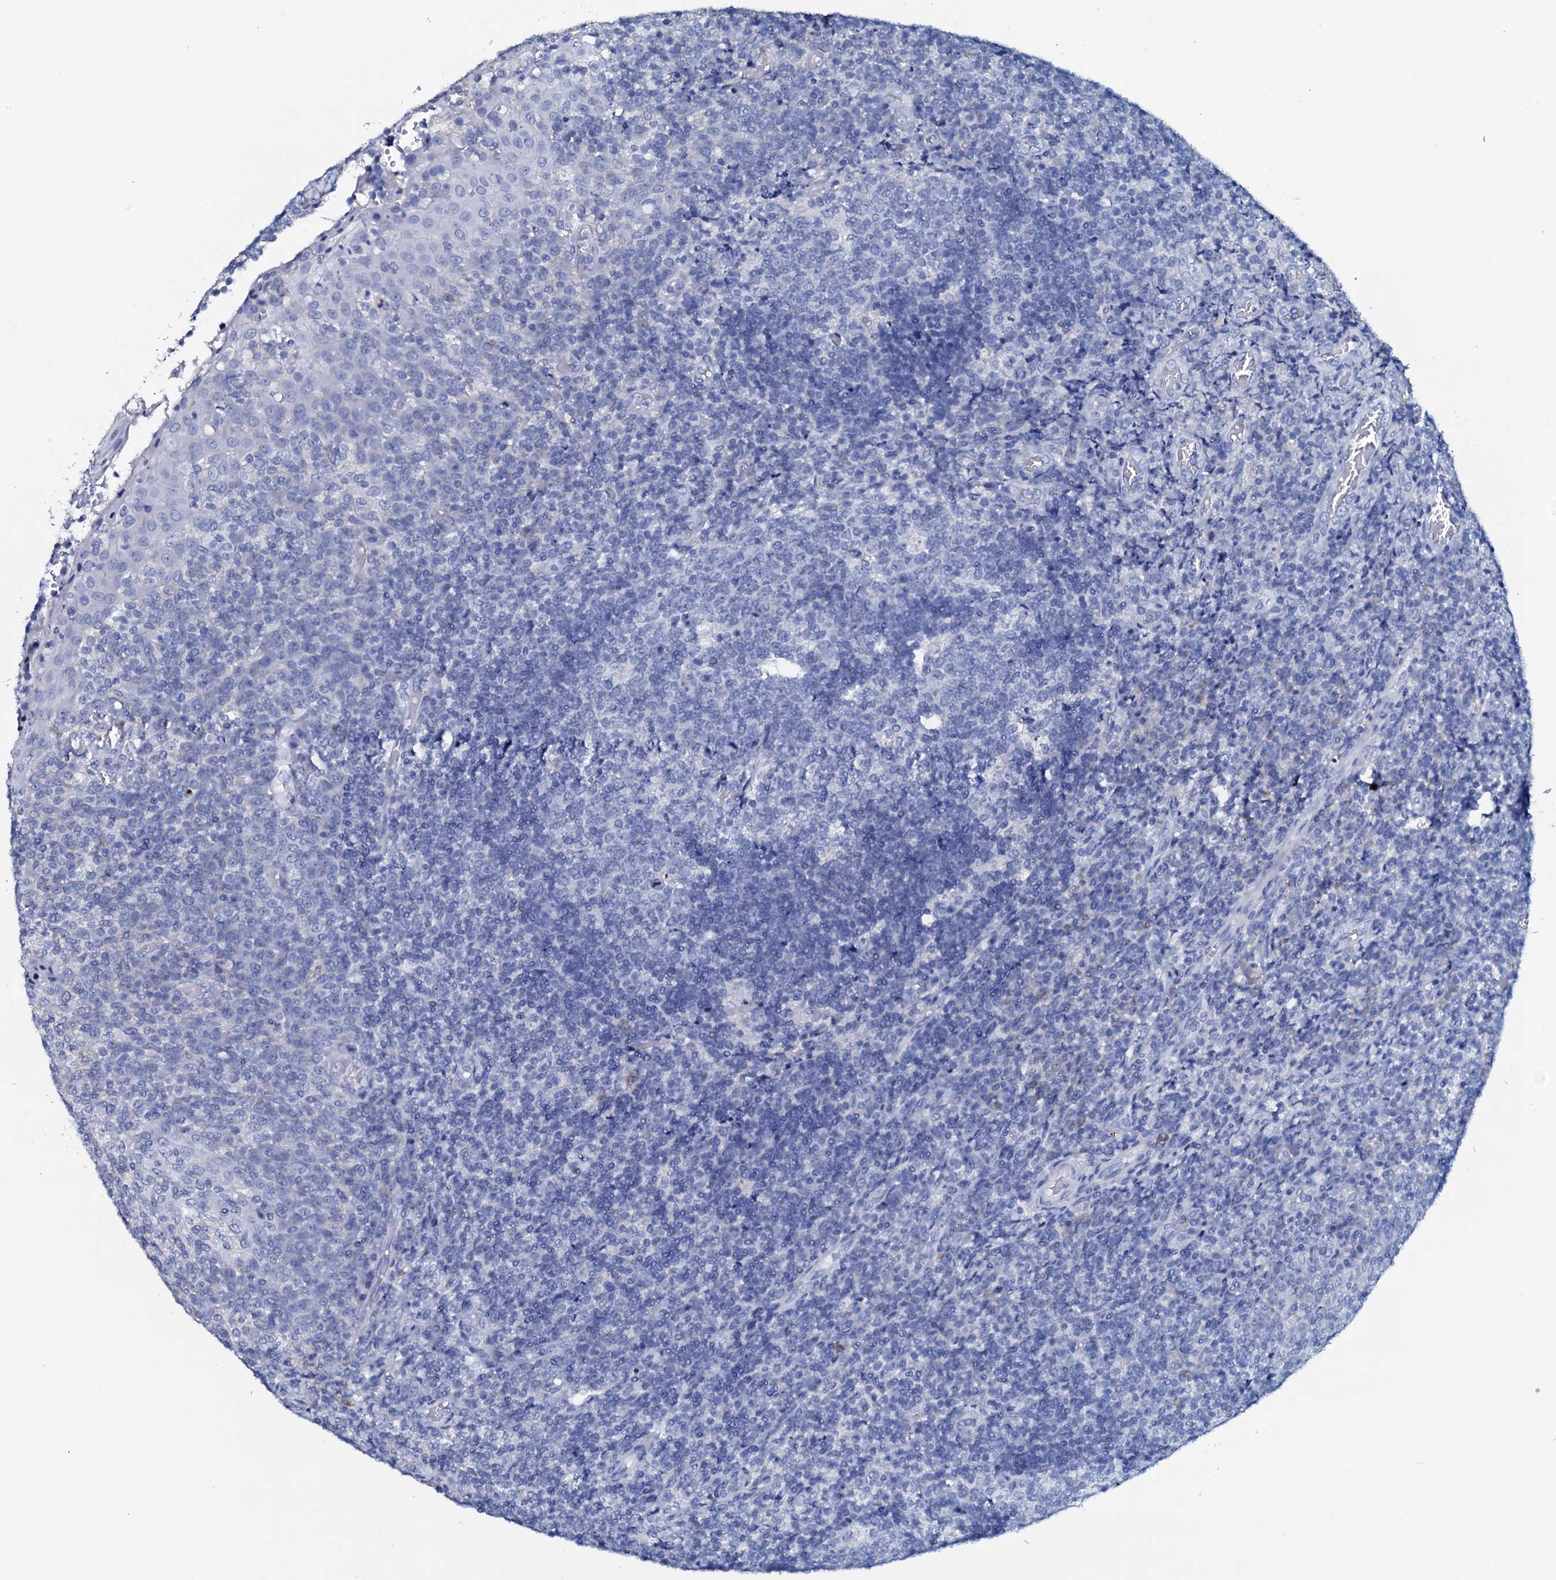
{"staining": {"intensity": "negative", "quantity": "none", "location": "none"}, "tissue": "tonsil", "cell_type": "Germinal center cells", "image_type": "normal", "snomed": [{"axis": "morphology", "description": "Normal tissue, NOS"}, {"axis": "topography", "description": "Tonsil"}], "caption": "Image shows no protein staining in germinal center cells of unremarkable tonsil. (DAB (3,3'-diaminobenzidine) immunohistochemistry (IHC) visualized using brightfield microscopy, high magnification).", "gene": "AMER2", "patient": {"sex": "female", "age": 19}}